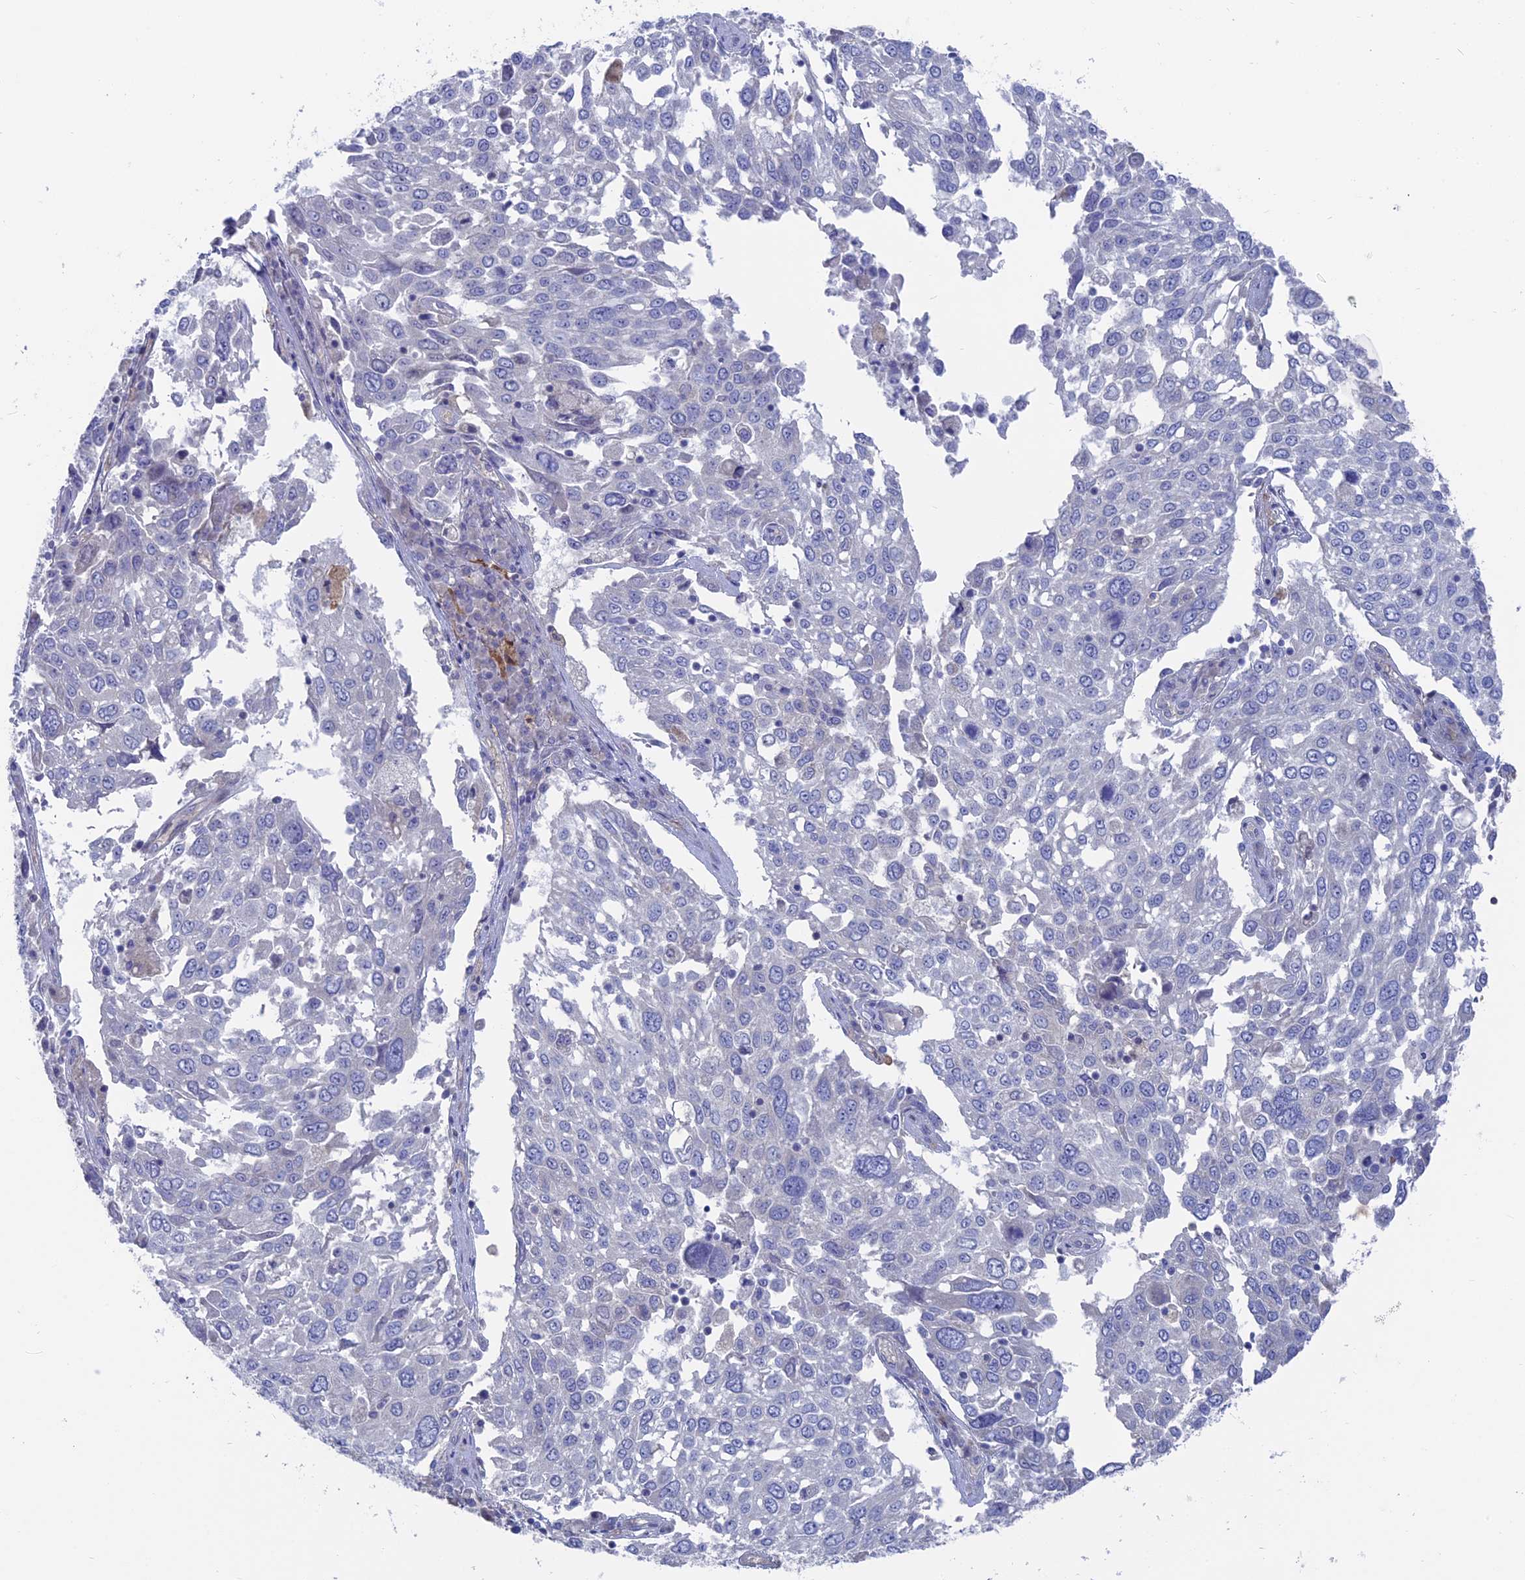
{"staining": {"intensity": "negative", "quantity": "none", "location": "none"}, "tissue": "lung cancer", "cell_type": "Tumor cells", "image_type": "cancer", "snomed": [{"axis": "morphology", "description": "Squamous cell carcinoma, NOS"}, {"axis": "topography", "description": "Lung"}], "caption": "An image of human lung cancer is negative for staining in tumor cells. (DAB (3,3'-diaminobenzidine) immunohistochemistry (IHC), high magnification).", "gene": "TBC1D30", "patient": {"sex": "male", "age": 65}}